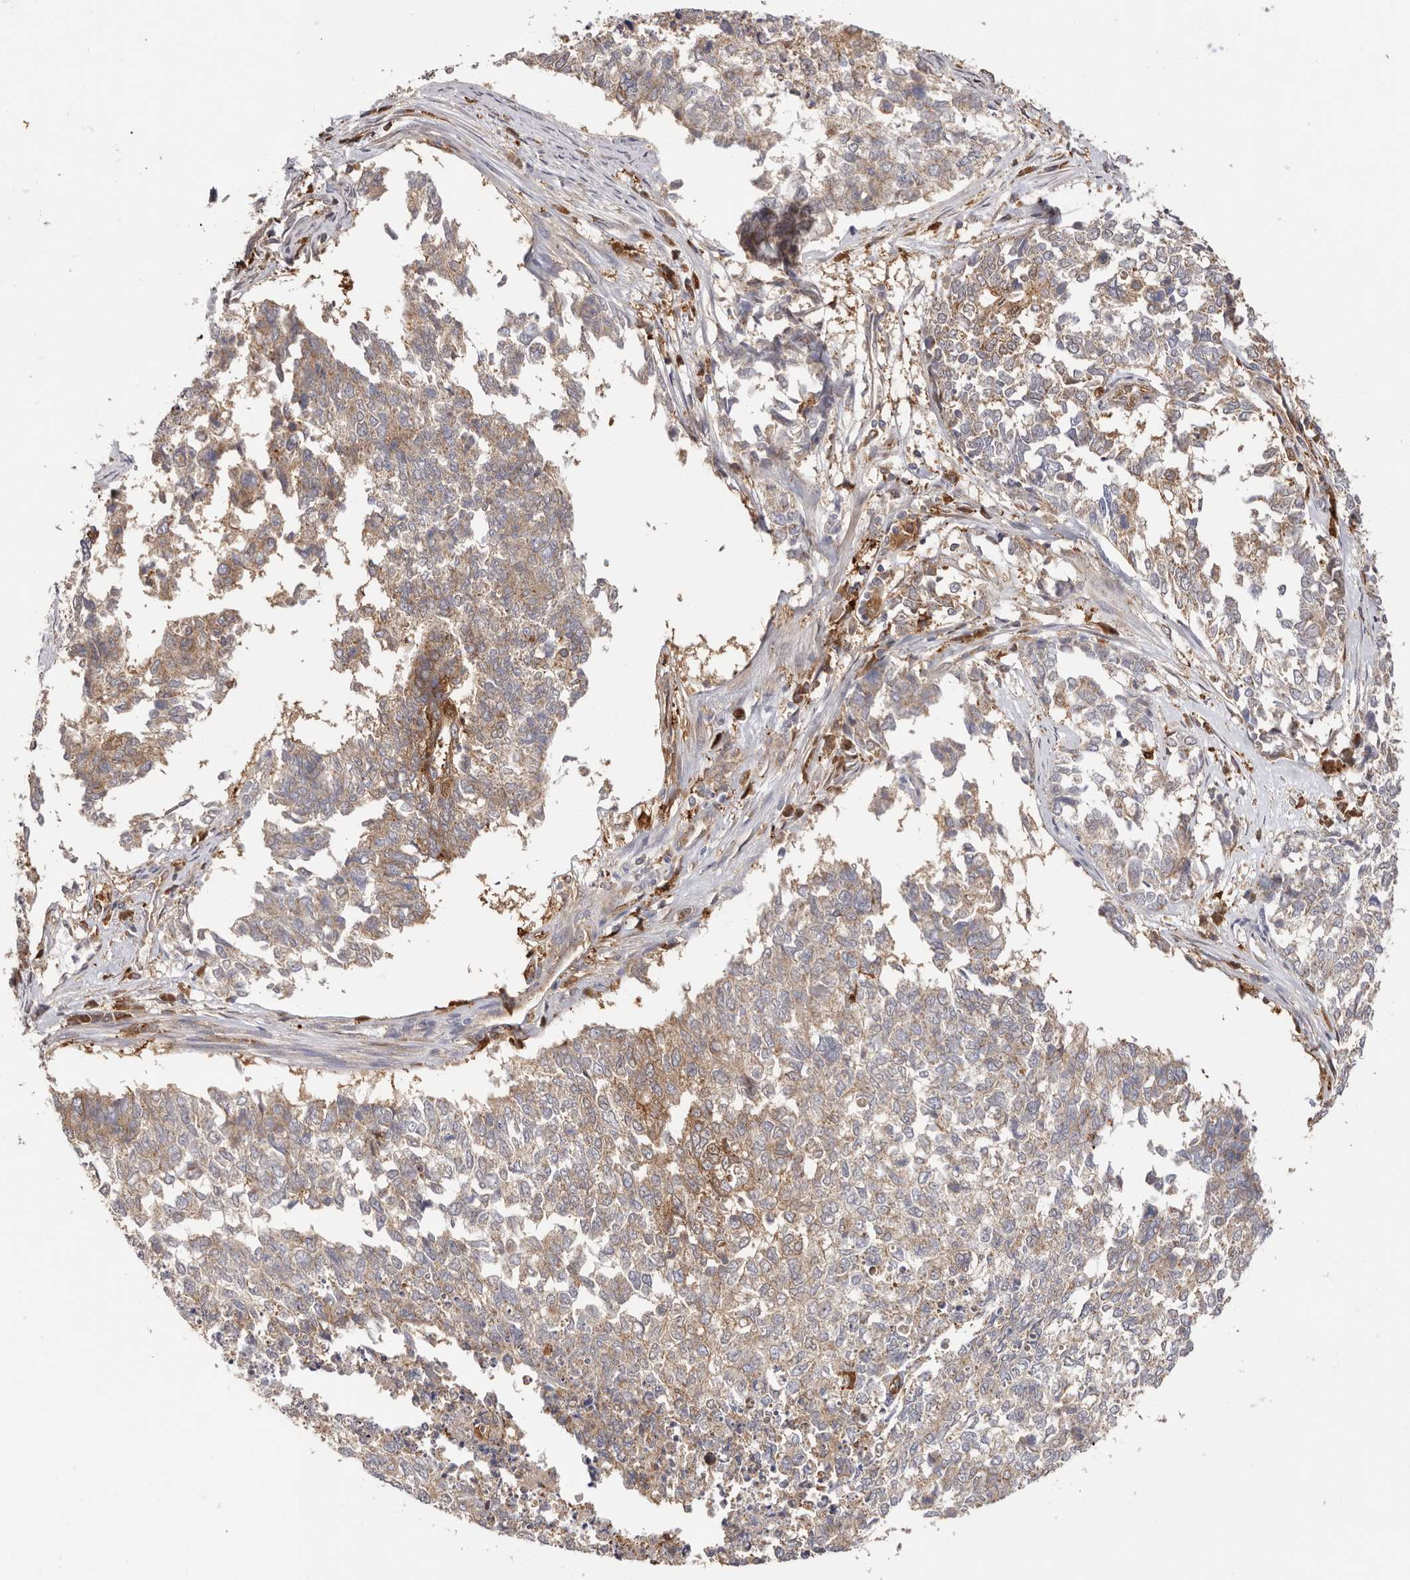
{"staining": {"intensity": "weak", "quantity": ">75%", "location": "cytoplasmic/membranous"}, "tissue": "cervical cancer", "cell_type": "Tumor cells", "image_type": "cancer", "snomed": [{"axis": "morphology", "description": "Squamous cell carcinoma, NOS"}, {"axis": "topography", "description": "Cervix"}], "caption": "An immunohistochemistry (IHC) image of tumor tissue is shown. Protein staining in brown highlights weak cytoplasmic/membranous positivity in cervical cancer (squamous cell carcinoma) within tumor cells.", "gene": "LAP3", "patient": {"sex": "female", "age": 63}}